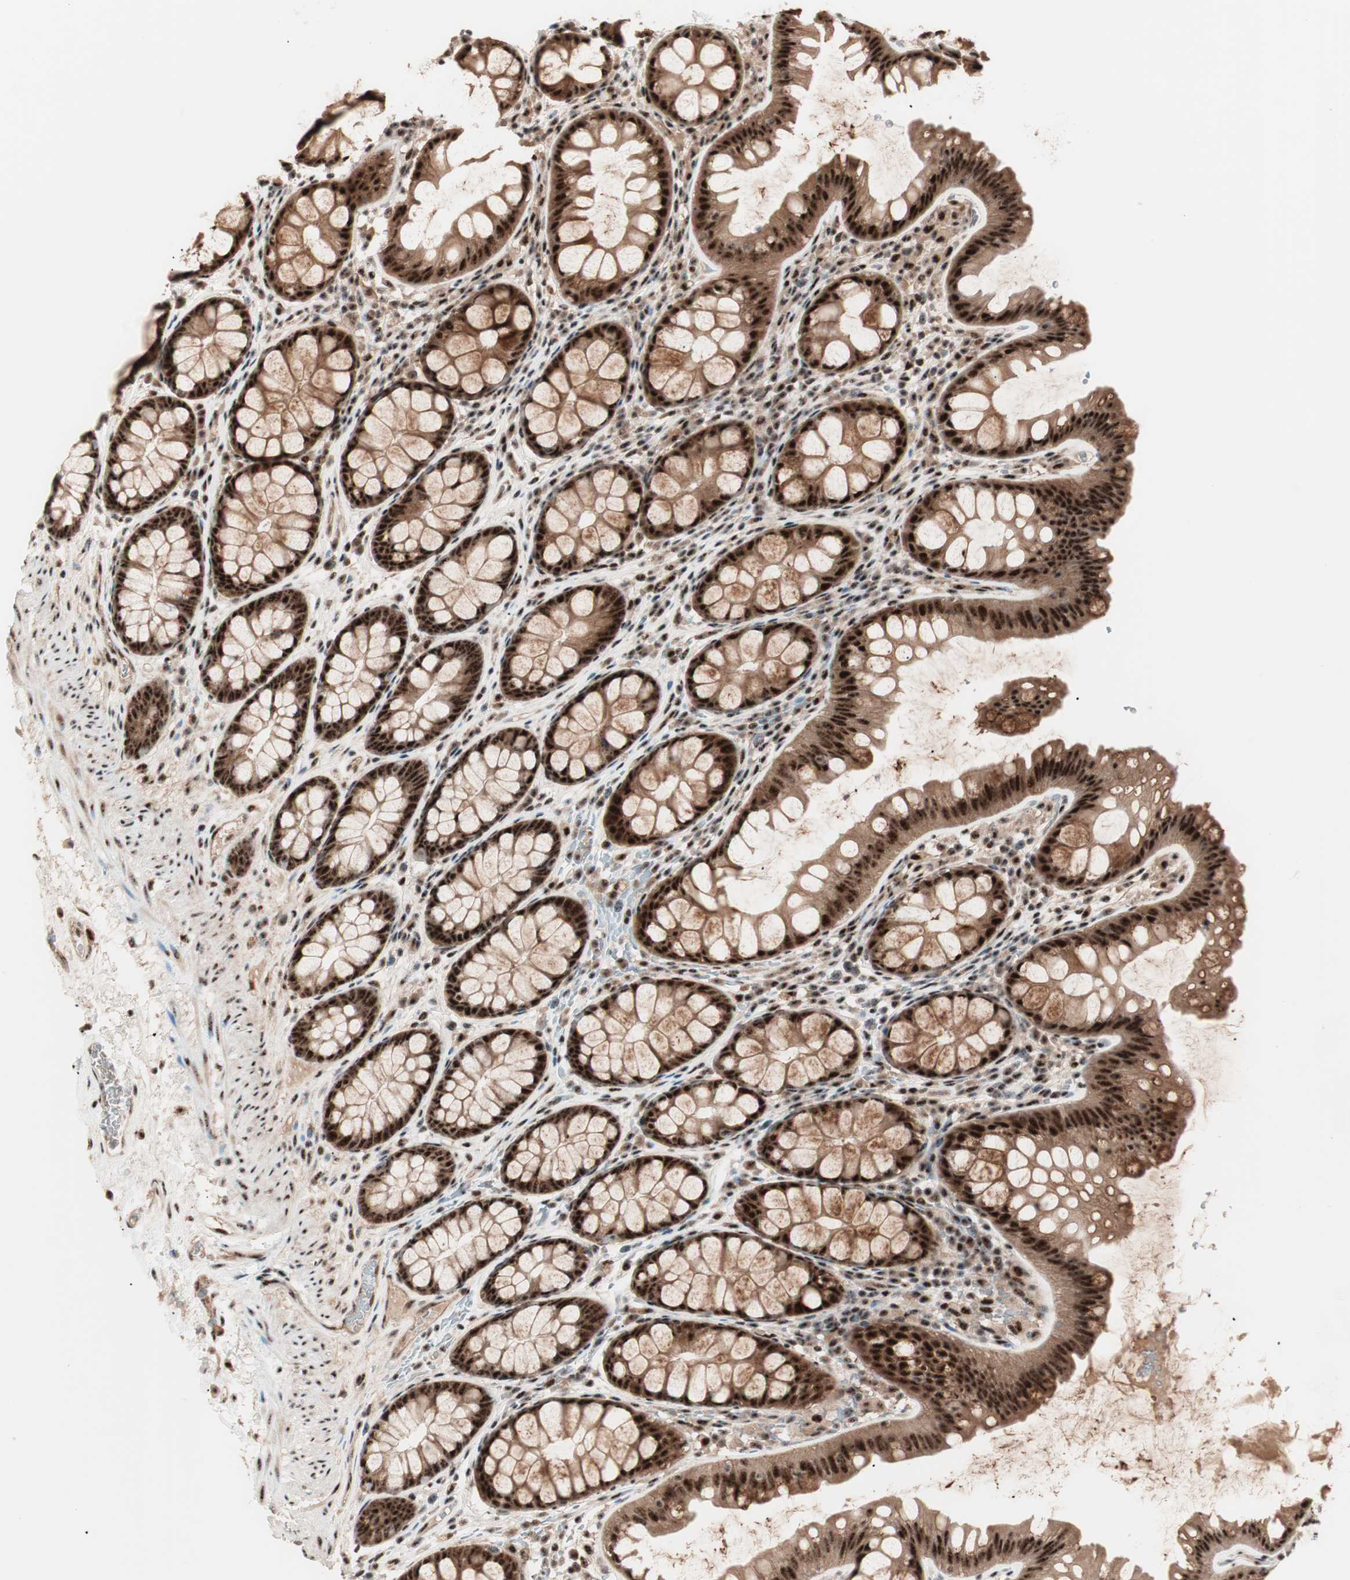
{"staining": {"intensity": "moderate", "quantity": ">75%", "location": "nuclear"}, "tissue": "colon", "cell_type": "Endothelial cells", "image_type": "normal", "snomed": [{"axis": "morphology", "description": "Normal tissue, NOS"}, {"axis": "topography", "description": "Colon"}], "caption": "The photomicrograph reveals immunohistochemical staining of normal colon. There is moderate nuclear staining is appreciated in about >75% of endothelial cells. (DAB (3,3'-diaminobenzidine) = brown stain, brightfield microscopy at high magnification).", "gene": "NR5A2", "patient": {"sex": "female", "age": 55}}